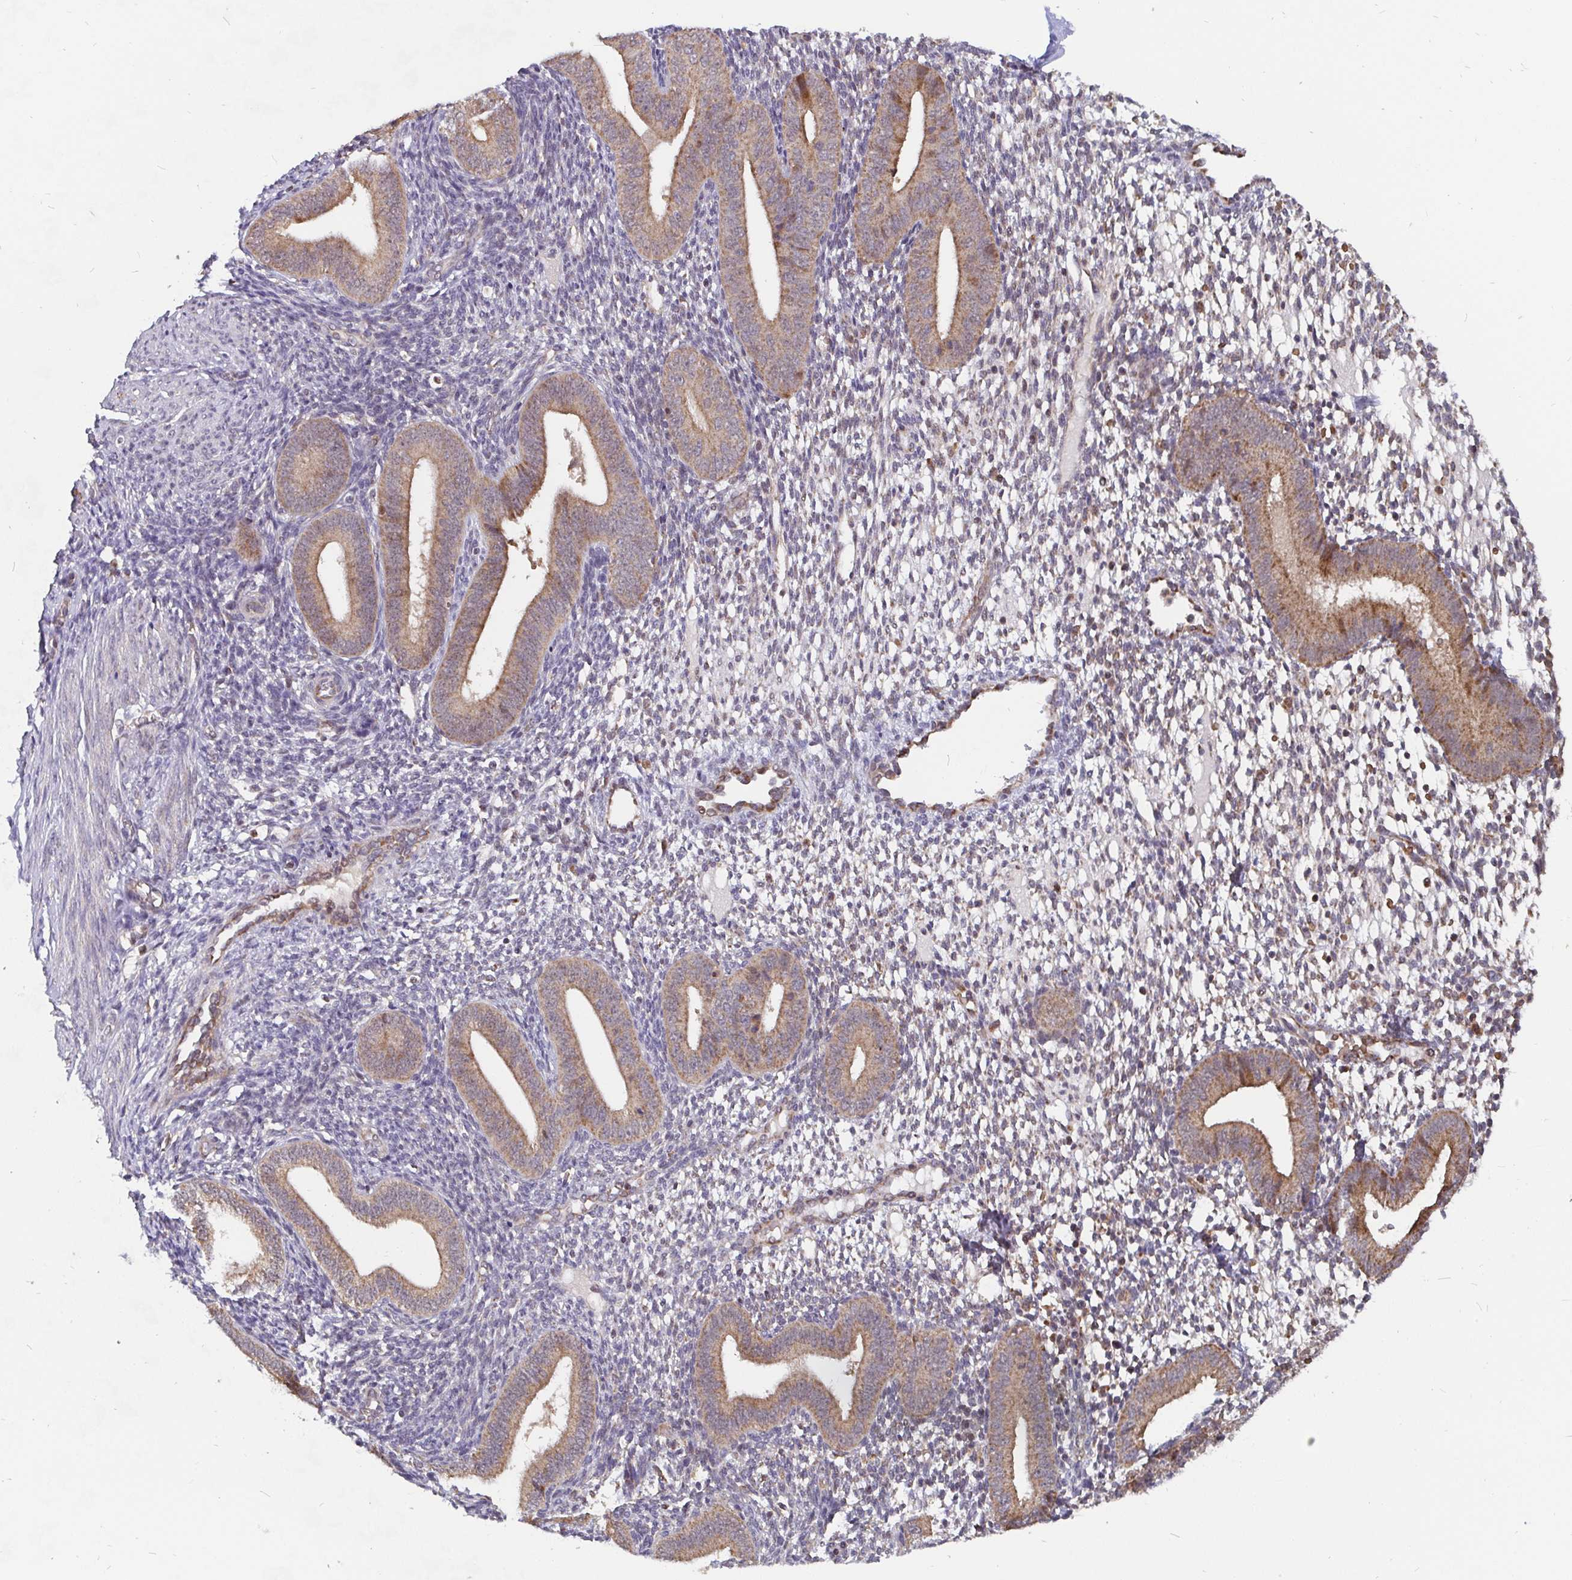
{"staining": {"intensity": "negative", "quantity": "none", "location": "none"}, "tissue": "endometrium", "cell_type": "Cells in endometrial stroma", "image_type": "normal", "snomed": [{"axis": "morphology", "description": "Normal tissue, NOS"}, {"axis": "topography", "description": "Endometrium"}], "caption": "Cells in endometrial stroma are negative for protein expression in normal human endometrium. (Stains: DAB immunohistochemistry with hematoxylin counter stain, Microscopy: brightfield microscopy at high magnification).", "gene": "PDF", "patient": {"sex": "female", "age": 40}}